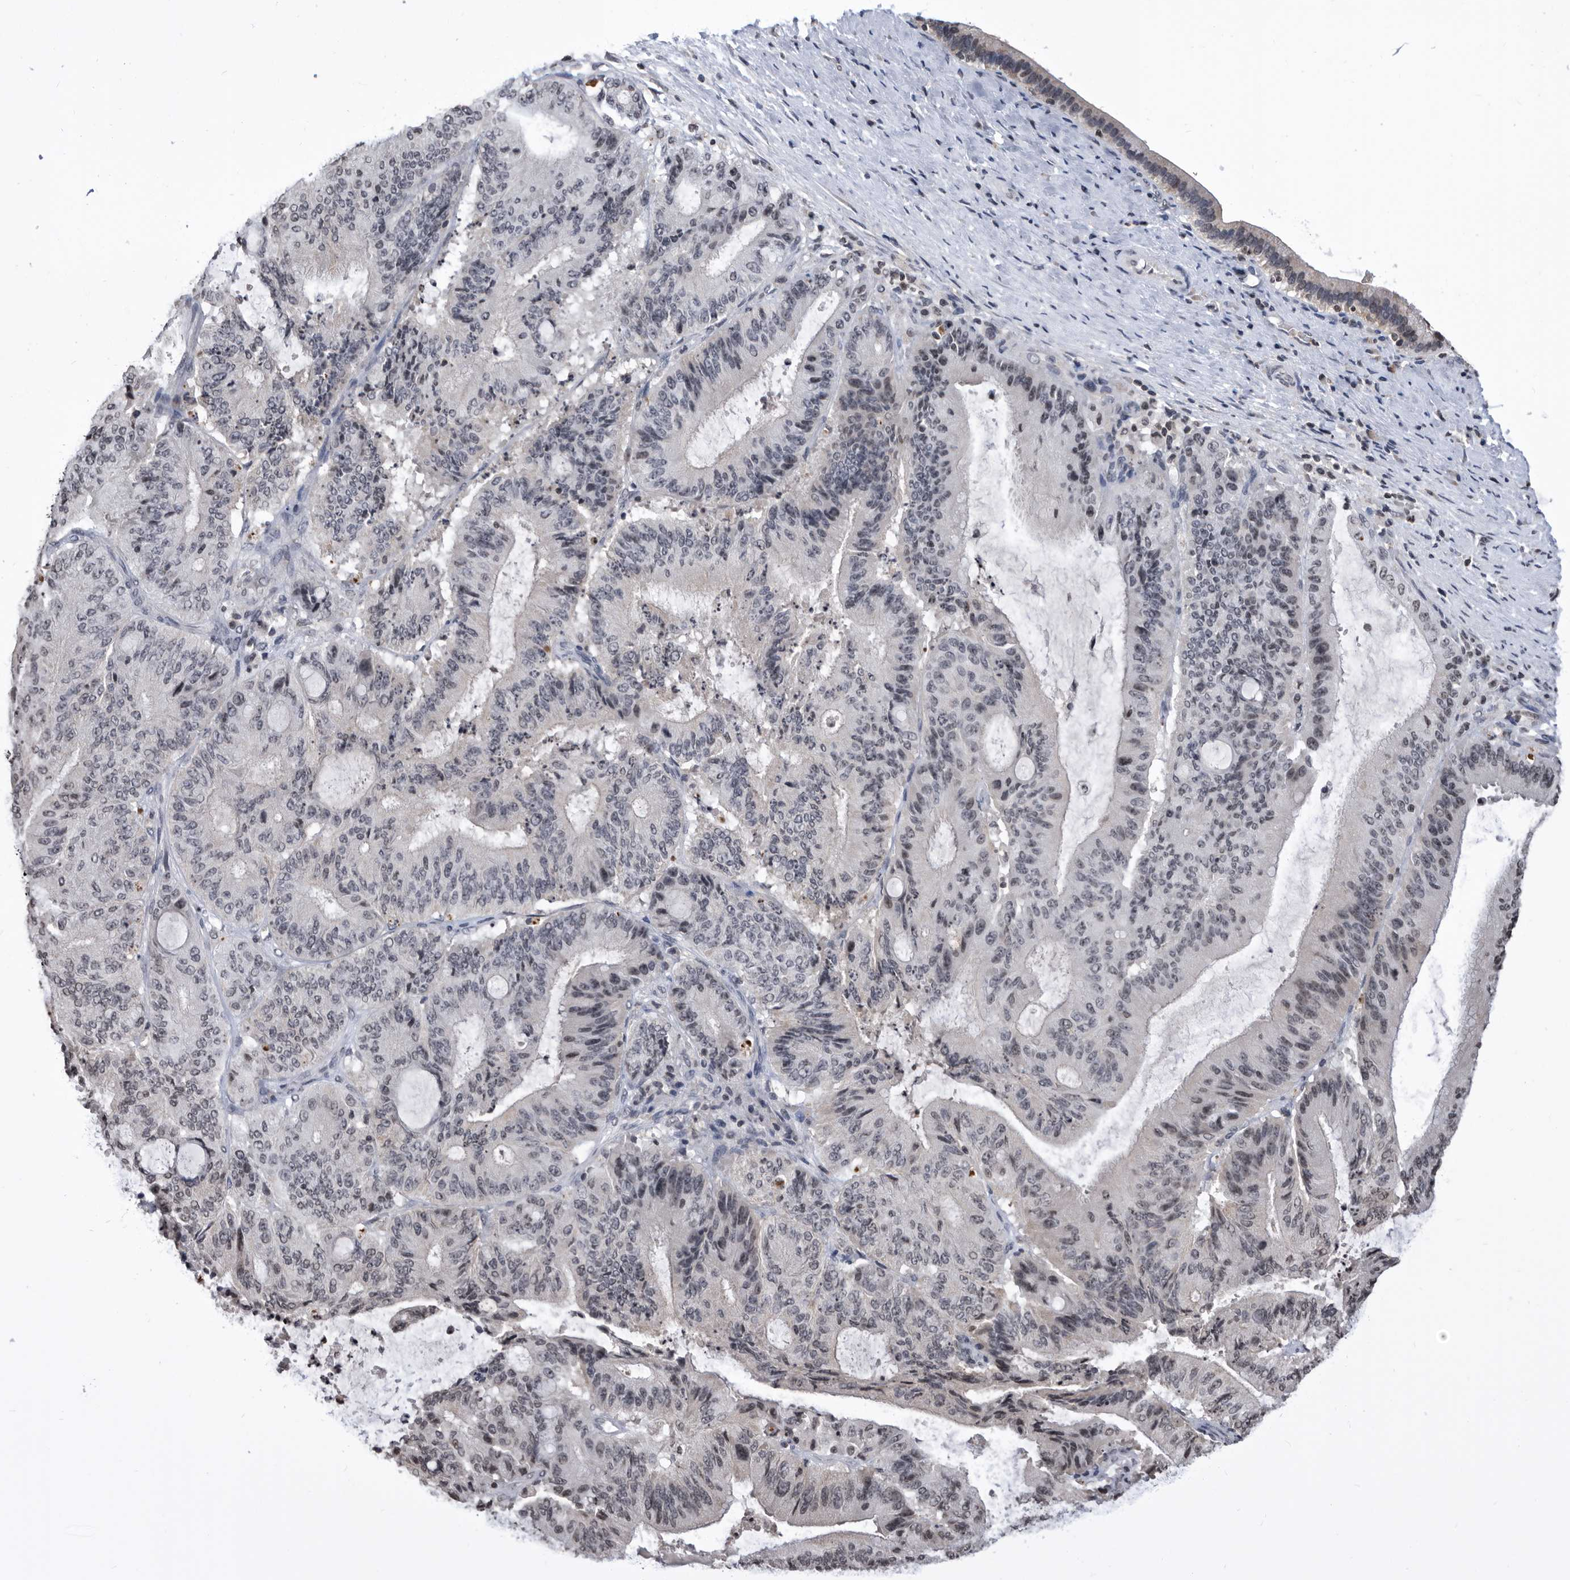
{"staining": {"intensity": "weak", "quantity": "<25%", "location": "nuclear"}, "tissue": "liver cancer", "cell_type": "Tumor cells", "image_type": "cancer", "snomed": [{"axis": "morphology", "description": "Normal tissue, NOS"}, {"axis": "morphology", "description": "Cholangiocarcinoma"}, {"axis": "topography", "description": "Liver"}, {"axis": "topography", "description": "Peripheral nerve tissue"}], "caption": "This is an immunohistochemistry histopathology image of human cholangiocarcinoma (liver). There is no positivity in tumor cells.", "gene": "TSTD1", "patient": {"sex": "female", "age": 73}}